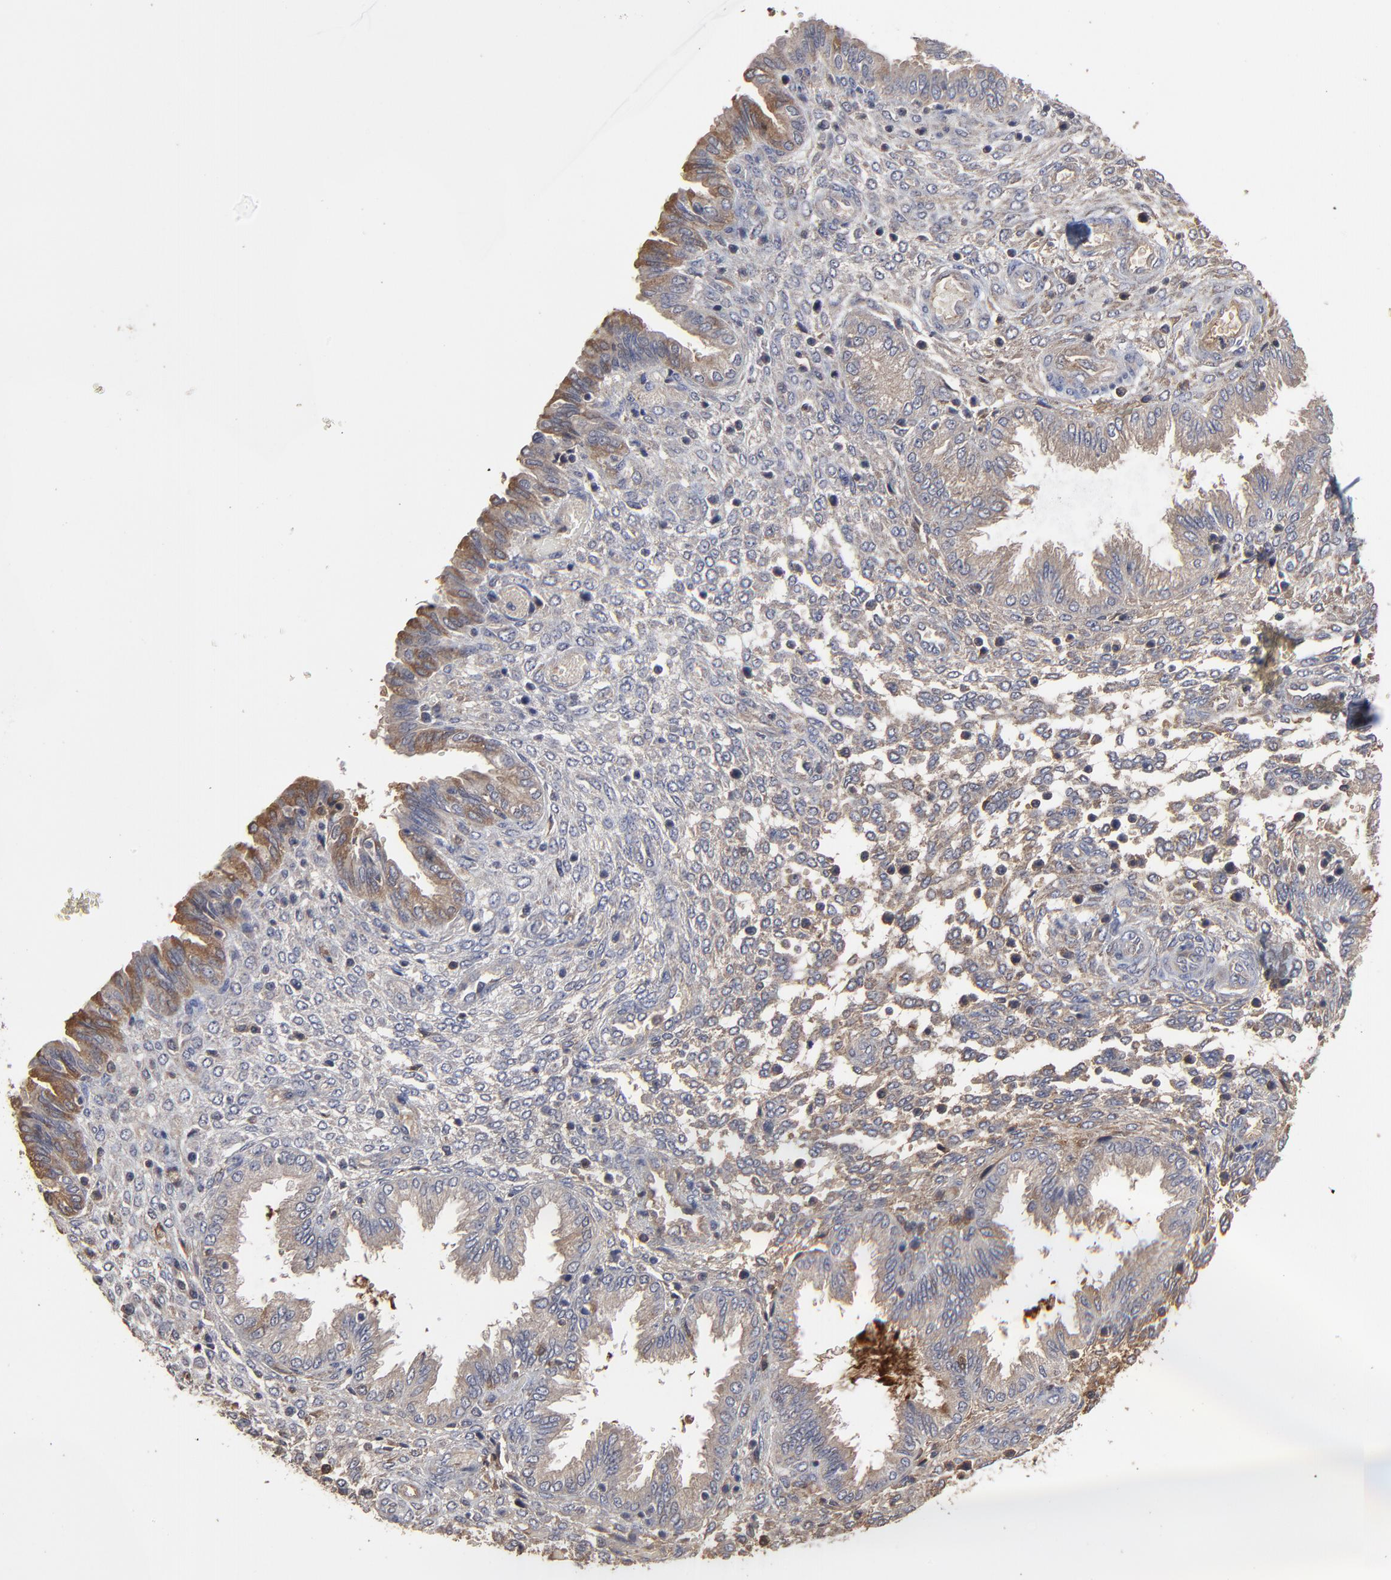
{"staining": {"intensity": "negative", "quantity": "none", "location": "none"}, "tissue": "endometrium", "cell_type": "Cells in endometrial stroma", "image_type": "normal", "snomed": [{"axis": "morphology", "description": "Normal tissue, NOS"}, {"axis": "topography", "description": "Endometrium"}], "caption": "Immunohistochemical staining of benign human endometrium shows no significant staining in cells in endometrial stroma.", "gene": "VPREB3", "patient": {"sex": "female", "age": 33}}